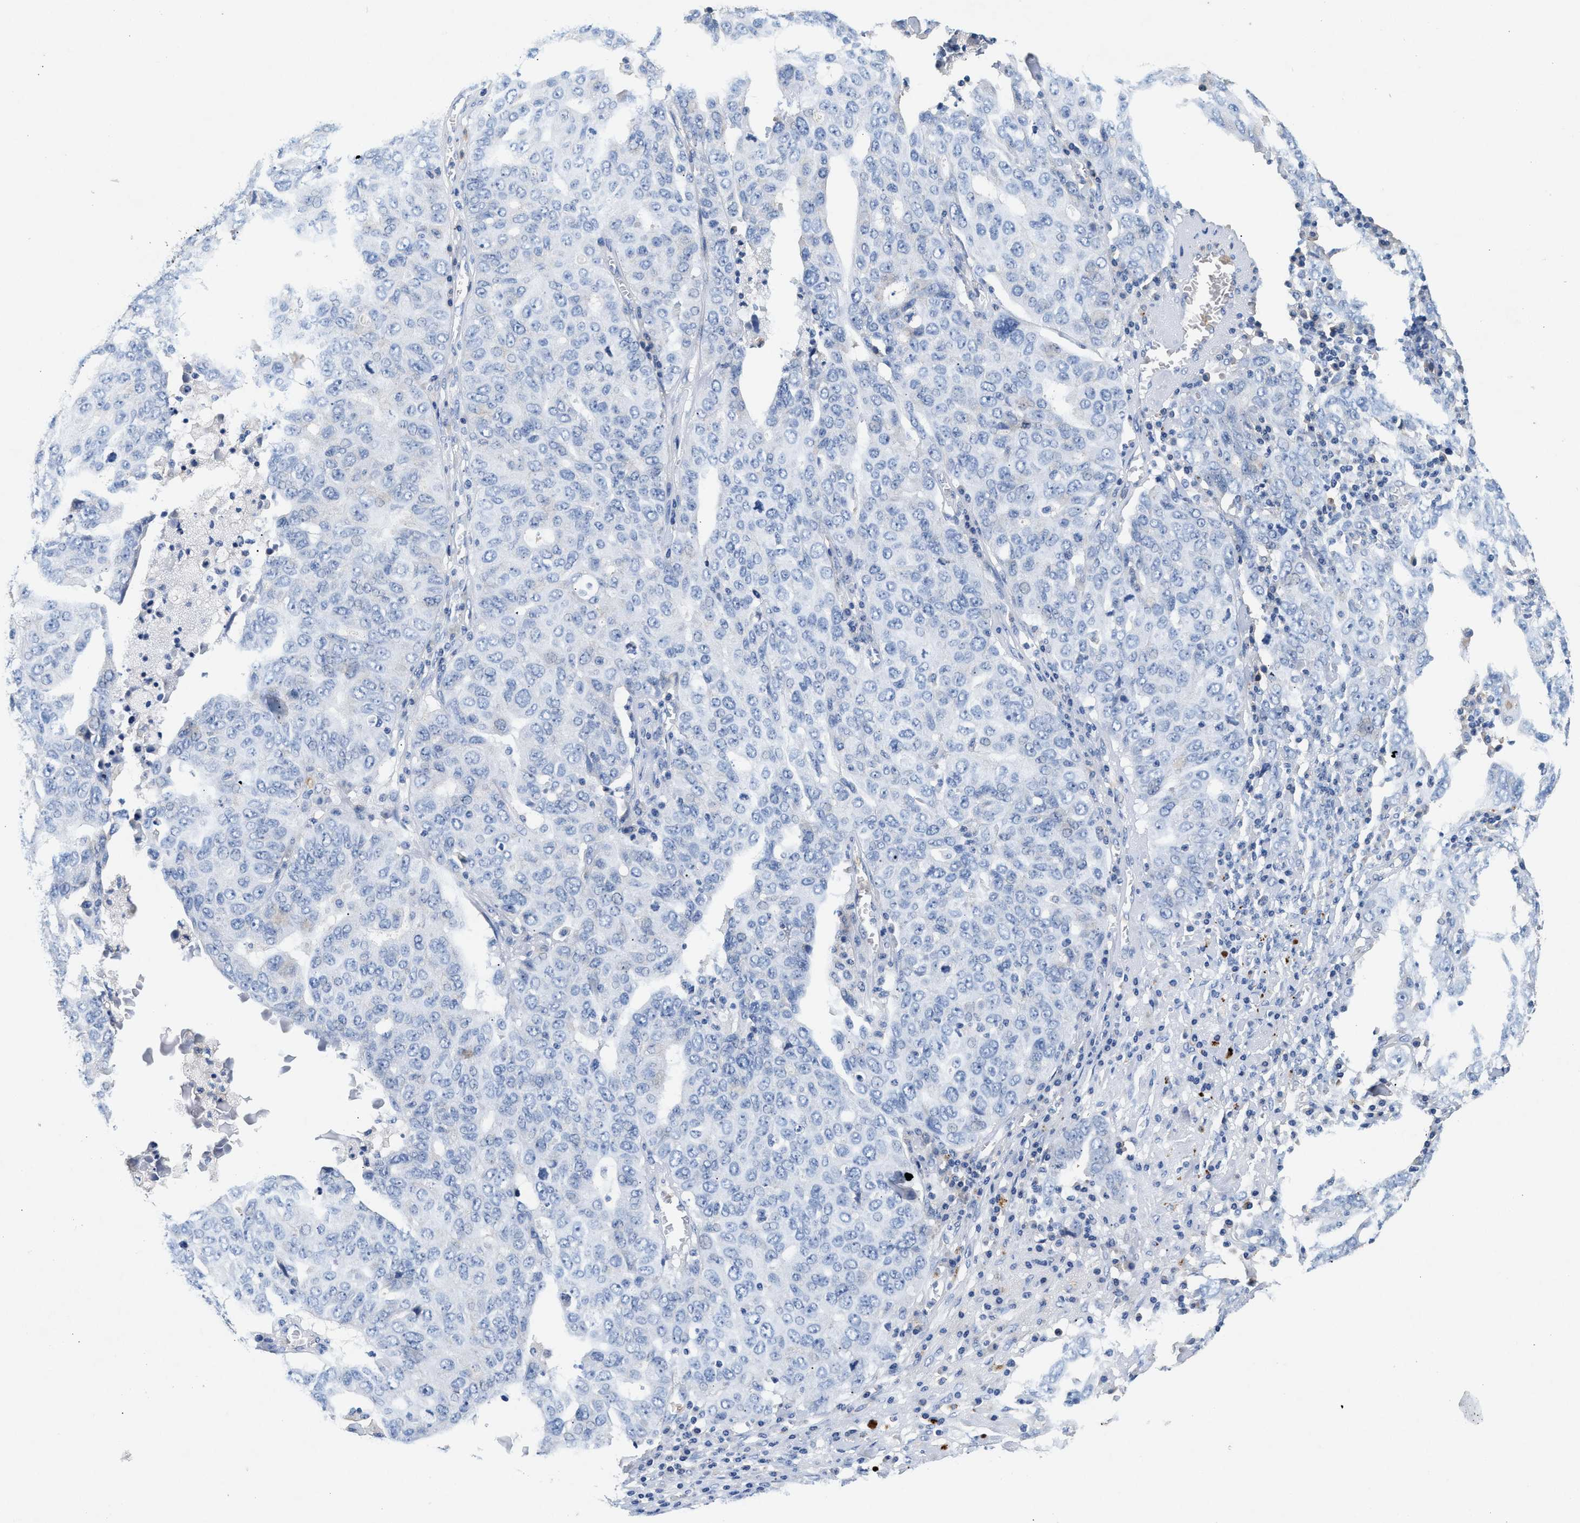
{"staining": {"intensity": "negative", "quantity": "none", "location": "none"}, "tissue": "ovarian cancer", "cell_type": "Tumor cells", "image_type": "cancer", "snomed": [{"axis": "morphology", "description": "Carcinoma, endometroid"}, {"axis": "topography", "description": "Ovary"}], "caption": "High magnification brightfield microscopy of ovarian cancer (endometroid carcinoma) stained with DAB (3,3'-diaminobenzidine) (brown) and counterstained with hematoxylin (blue): tumor cells show no significant positivity. (DAB IHC, high magnification).", "gene": "GNAI3", "patient": {"sex": "female", "age": 62}}